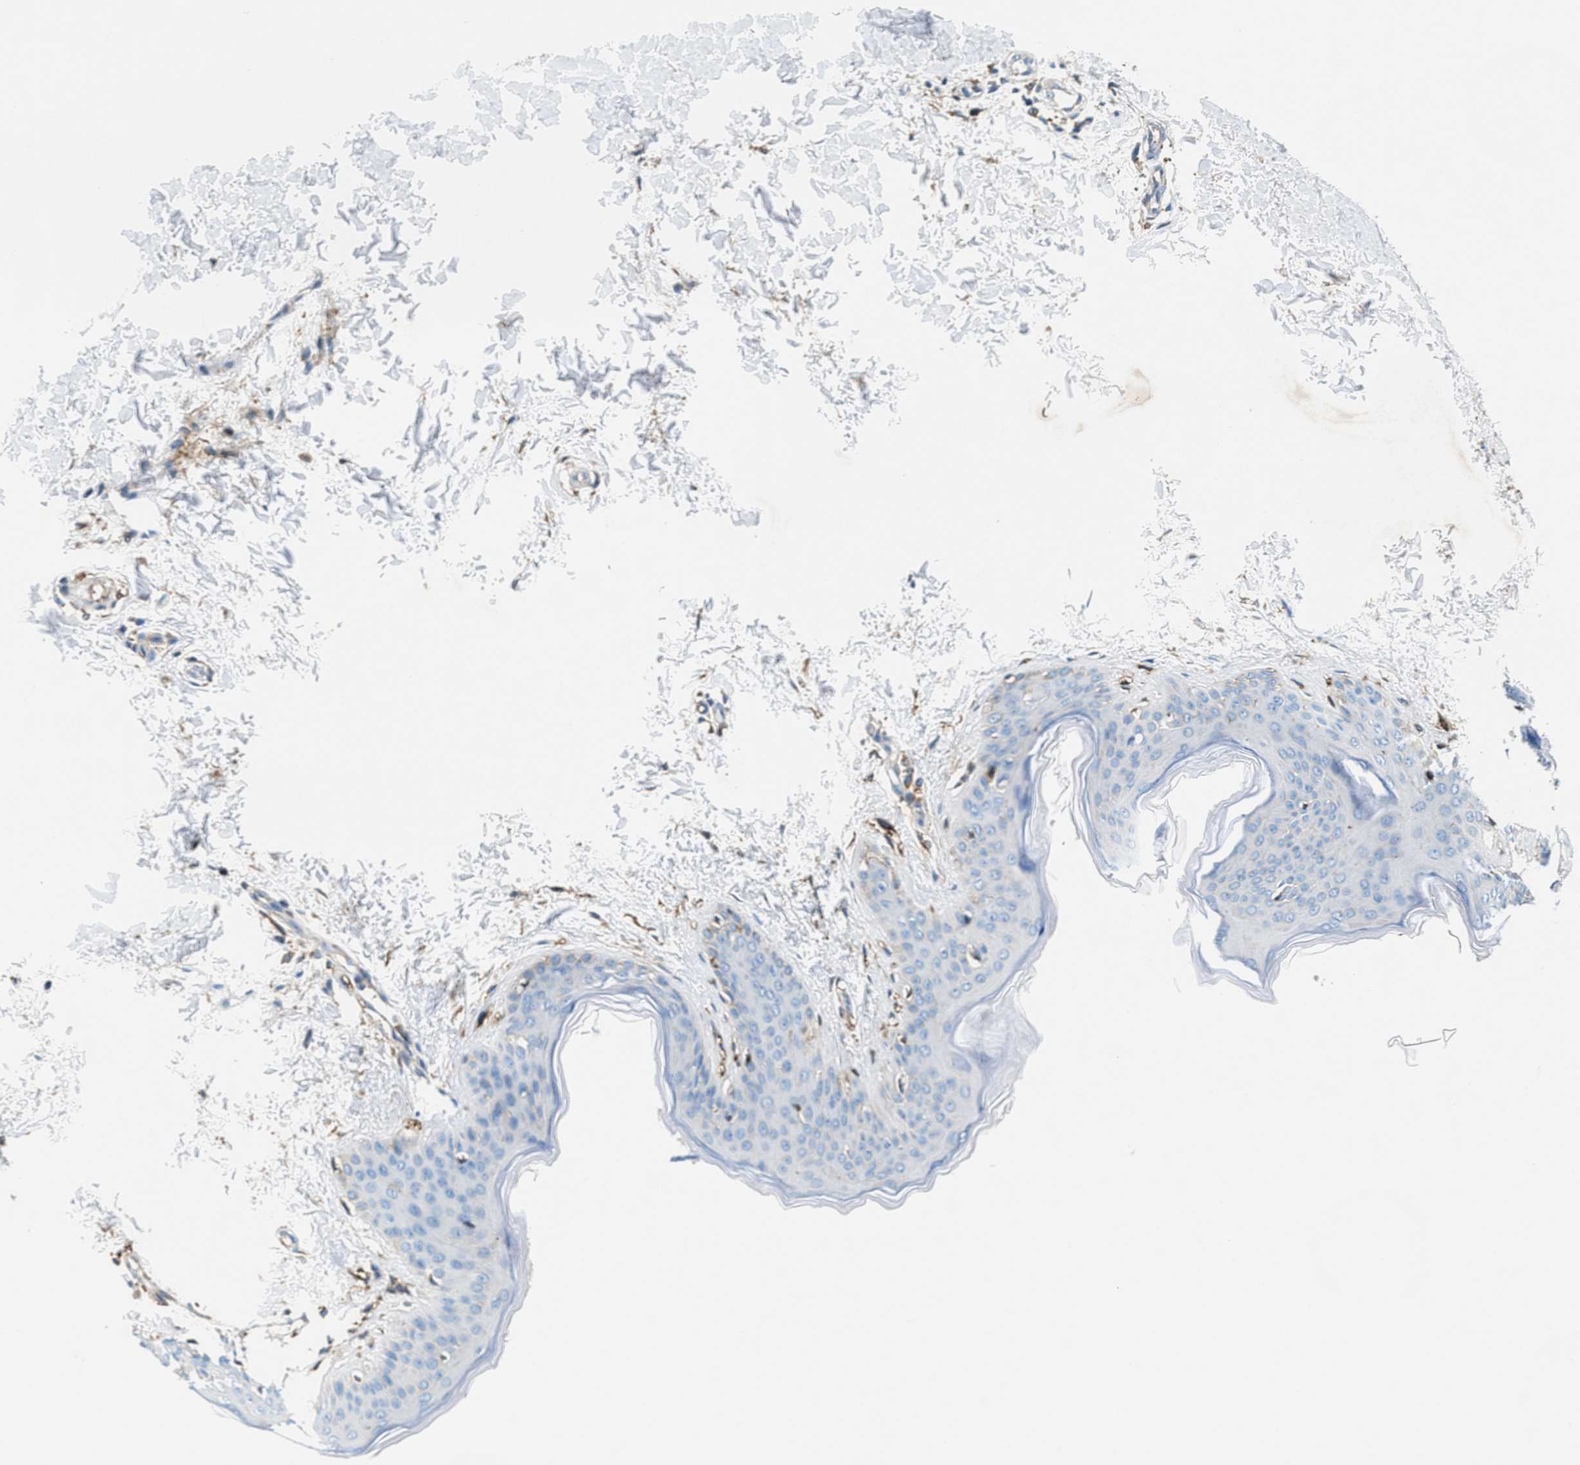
{"staining": {"intensity": "moderate", "quantity": "25%-75%", "location": "cytoplasmic/membranous"}, "tissue": "skin", "cell_type": "Fibroblasts", "image_type": "normal", "snomed": [{"axis": "morphology", "description": "Normal tissue, NOS"}, {"axis": "topography", "description": "Skin"}], "caption": "Benign skin exhibits moderate cytoplasmic/membranous expression in about 25%-75% of fibroblasts, visualized by immunohistochemistry. The staining was performed using DAB (3,3'-diaminobenzidine), with brown indicating positive protein expression. Nuclei are stained blue with hematoxylin.", "gene": "SLFN11", "patient": {"sex": "female", "age": 17}}